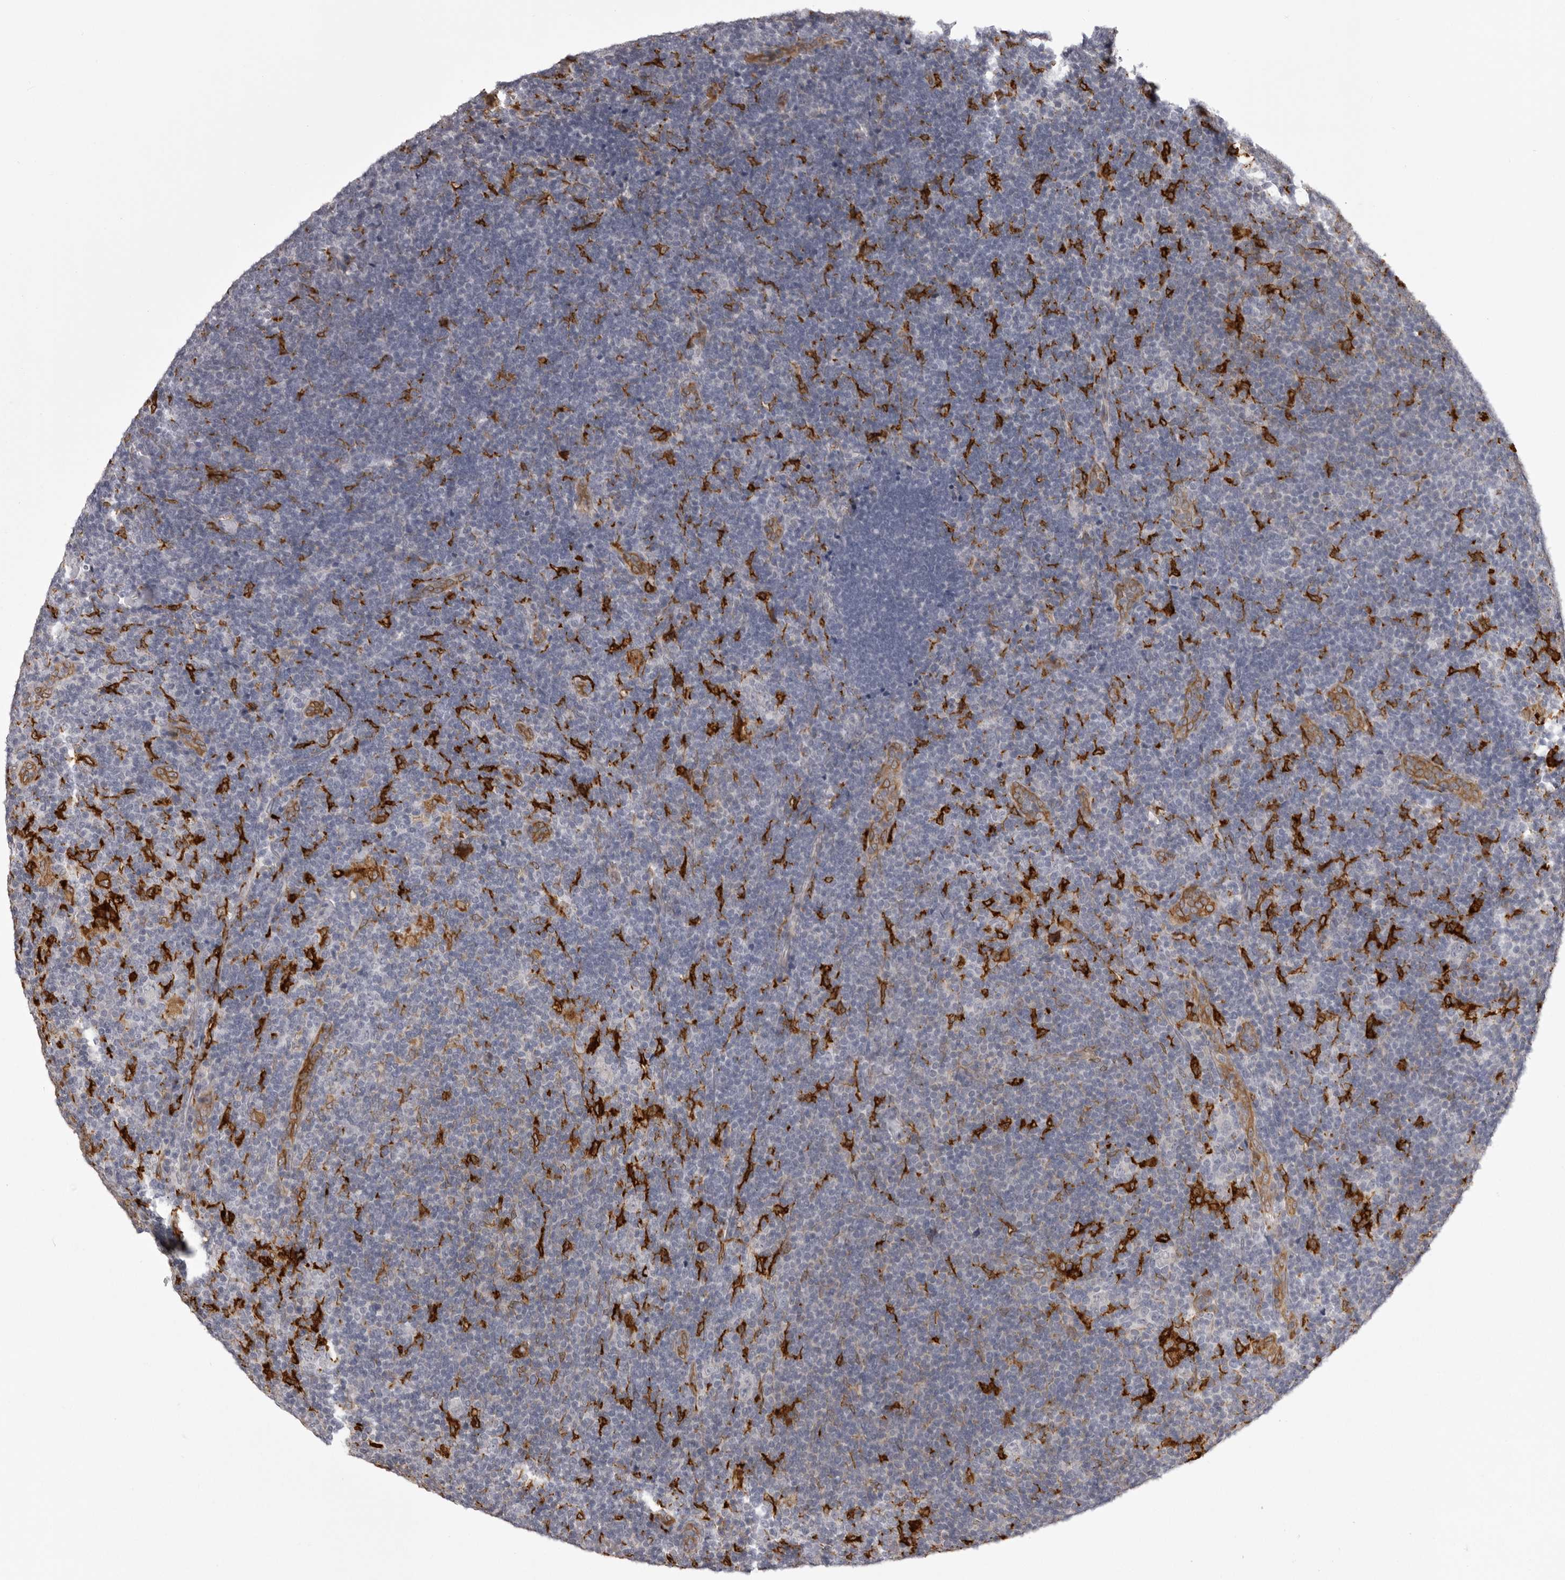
{"staining": {"intensity": "negative", "quantity": "none", "location": "none"}, "tissue": "lymphoma", "cell_type": "Tumor cells", "image_type": "cancer", "snomed": [{"axis": "morphology", "description": "Hodgkin's disease, NOS"}, {"axis": "topography", "description": "Lymph node"}], "caption": "Immunohistochemistry (IHC) photomicrograph of human Hodgkin's disease stained for a protein (brown), which shows no staining in tumor cells.", "gene": "NCEH1", "patient": {"sex": "female", "age": 57}}